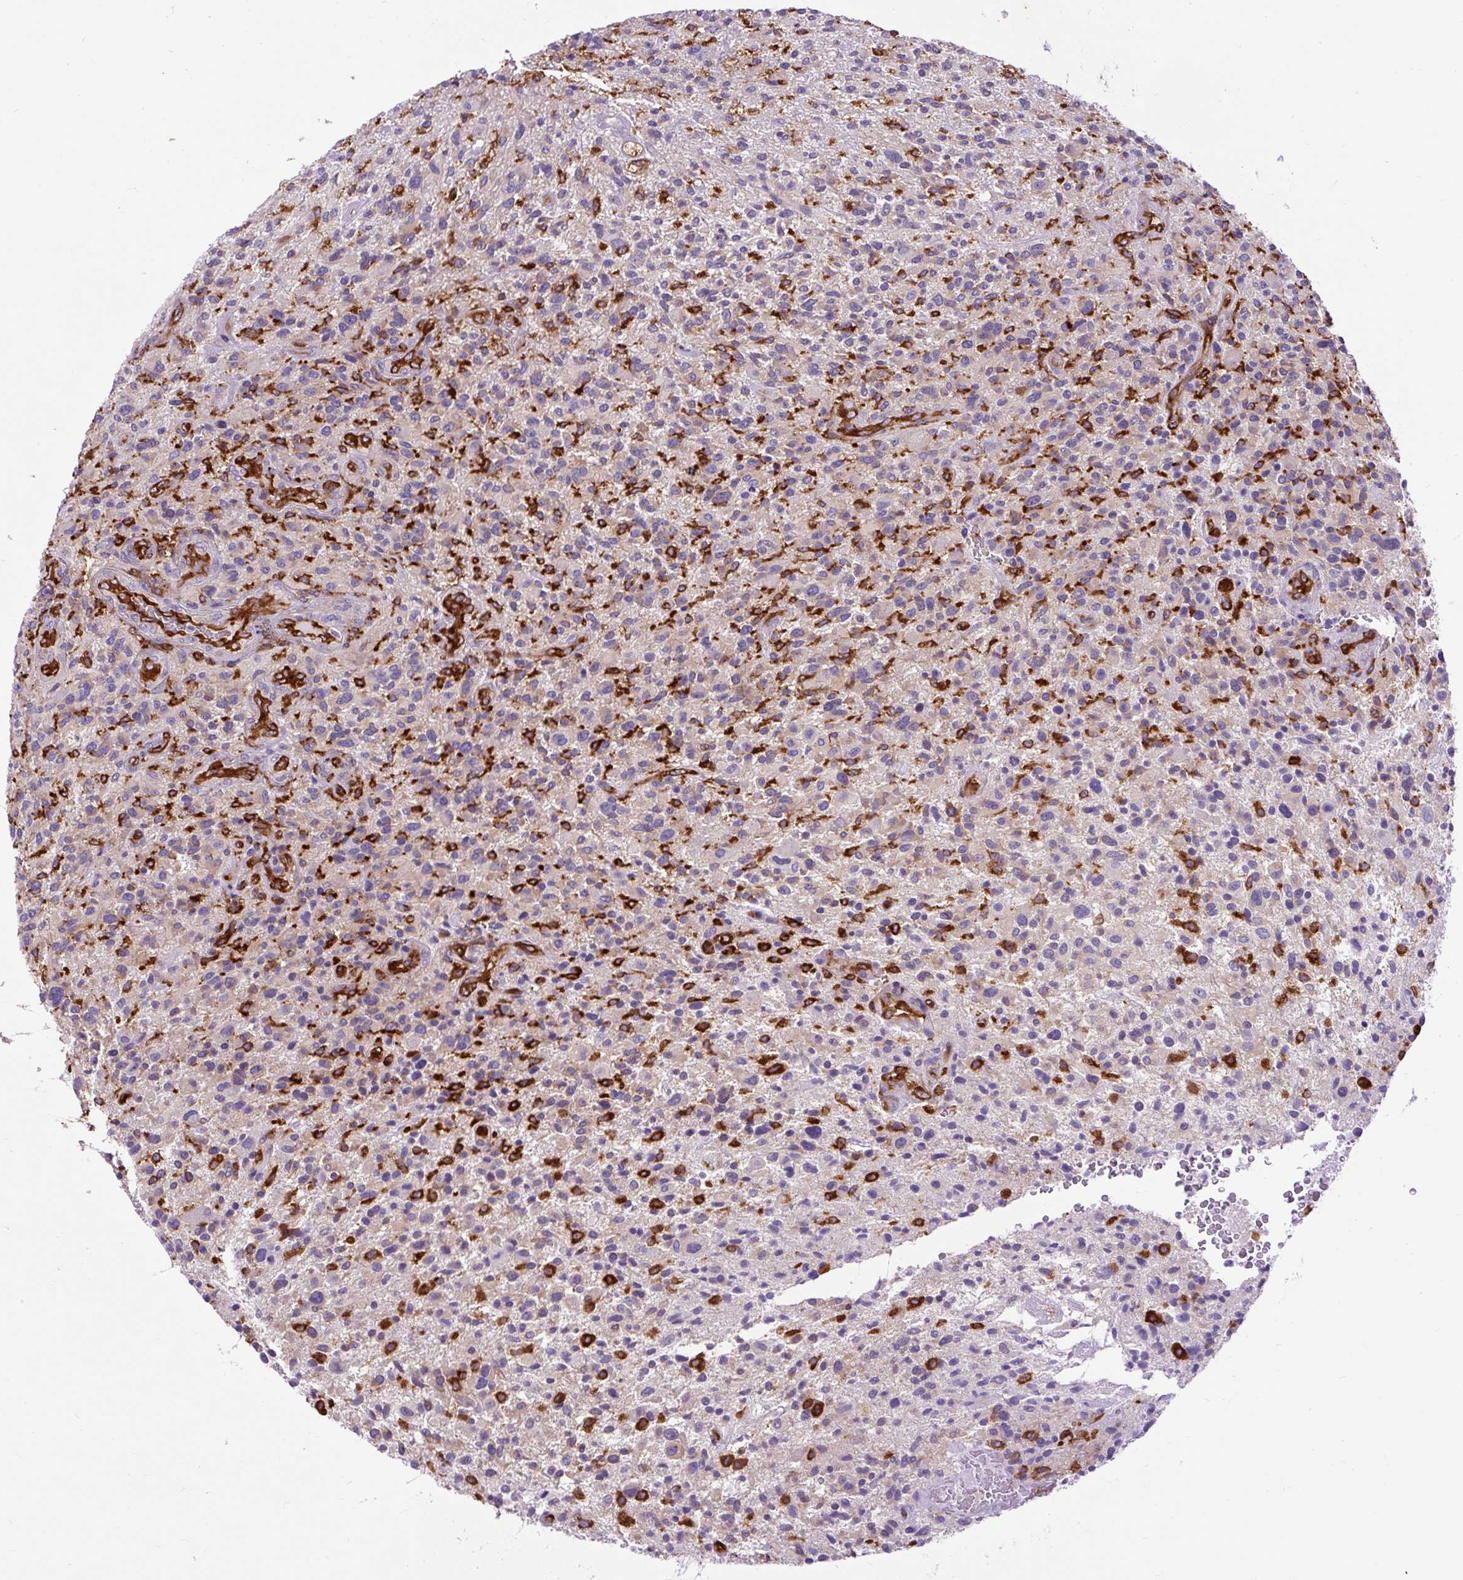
{"staining": {"intensity": "weak", "quantity": "<25%", "location": "cytoplasmic/membranous"}, "tissue": "glioma", "cell_type": "Tumor cells", "image_type": "cancer", "snomed": [{"axis": "morphology", "description": "Glioma, malignant, High grade"}, {"axis": "topography", "description": "Brain"}], "caption": "Human malignant glioma (high-grade) stained for a protein using immunohistochemistry (IHC) demonstrates no positivity in tumor cells.", "gene": "MAP1S", "patient": {"sex": "male", "age": 47}}